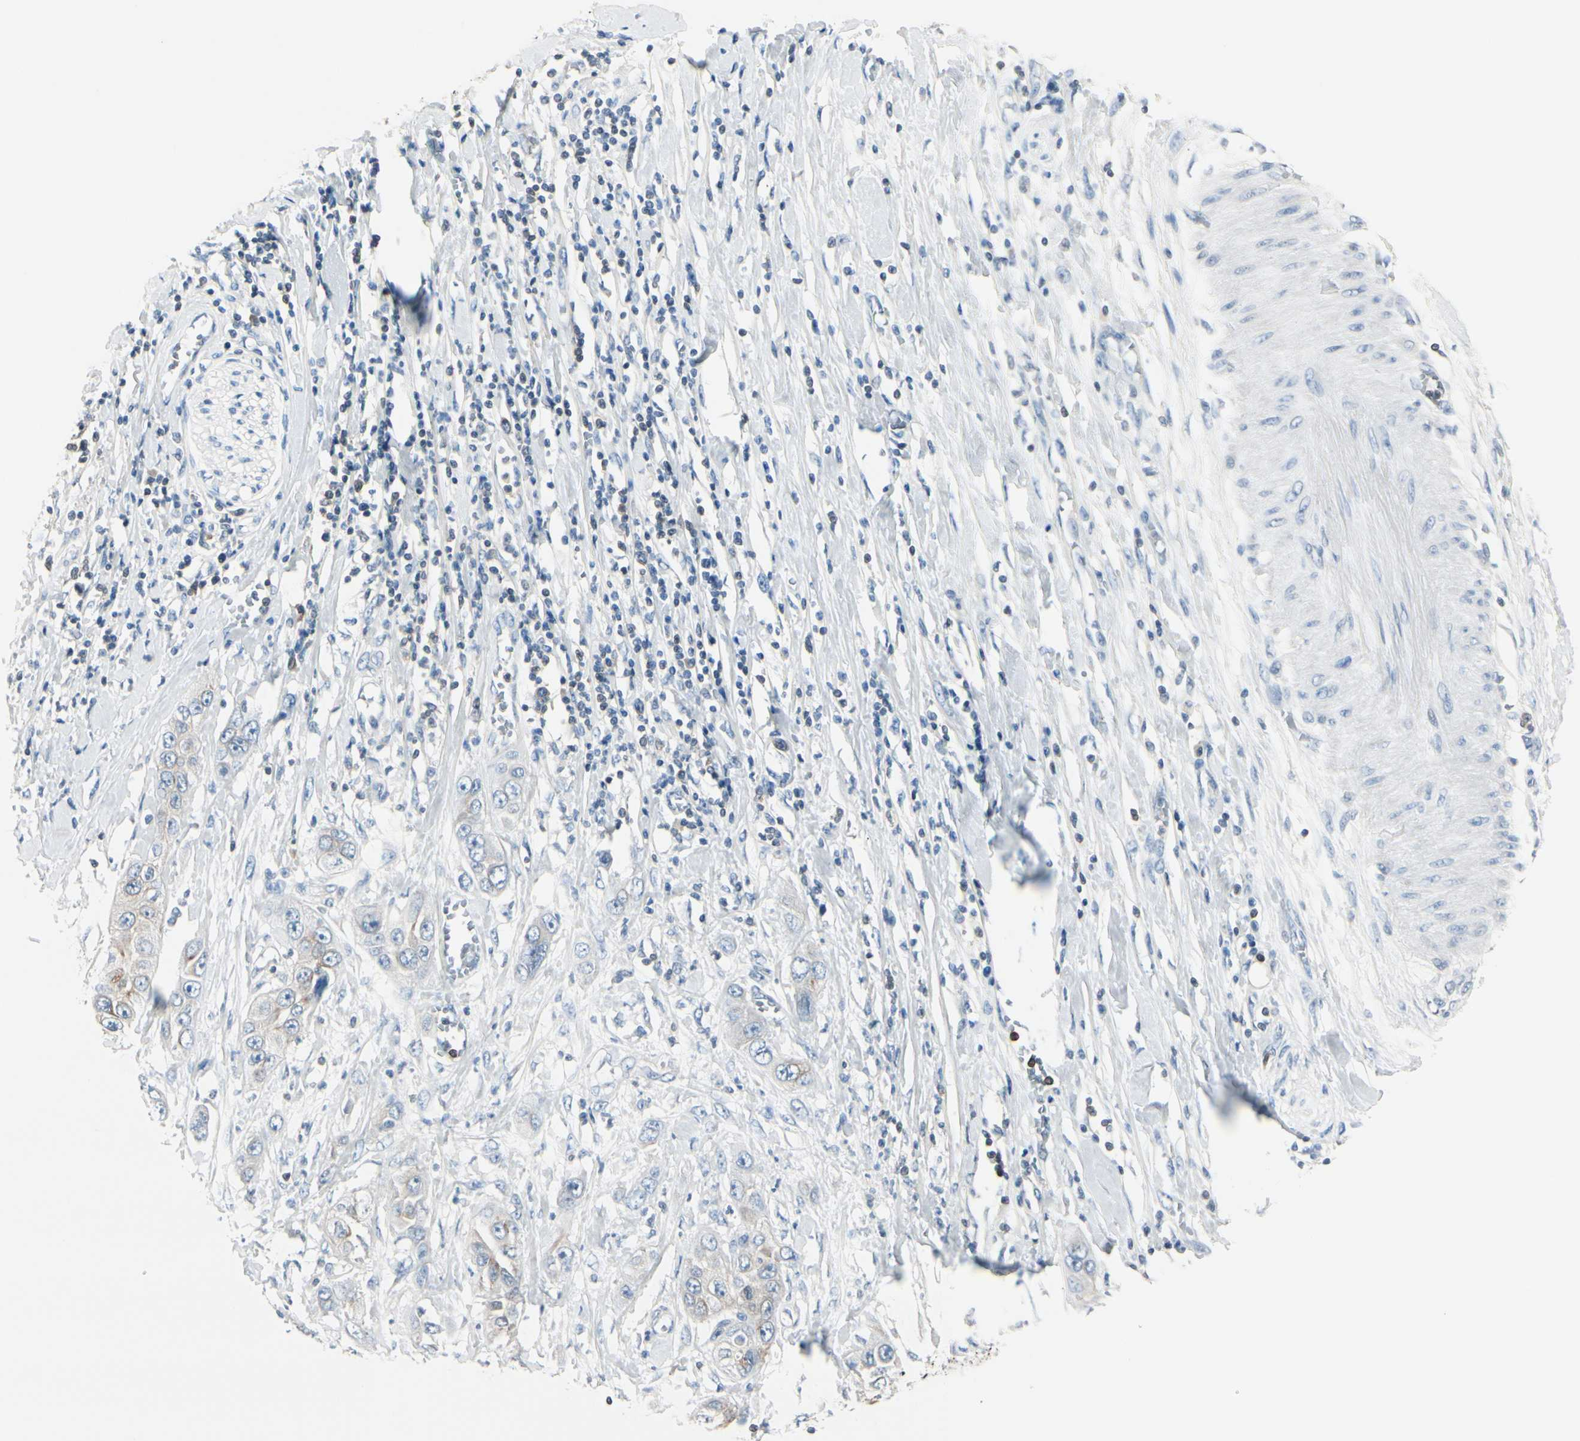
{"staining": {"intensity": "negative", "quantity": "none", "location": "none"}, "tissue": "pancreatic cancer", "cell_type": "Tumor cells", "image_type": "cancer", "snomed": [{"axis": "morphology", "description": "Adenocarcinoma, NOS"}, {"axis": "topography", "description": "Pancreas"}], "caption": "Immunohistochemistry (IHC) image of neoplastic tissue: pancreatic adenocarcinoma stained with DAB (3,3'-diaminobenzidine) exhibits no significant protein positivity in tumor cells. (DAB IHC, high magnification).", "gene": "SLC9A3R1", "patient": {"sex": "female", "age": 70}}